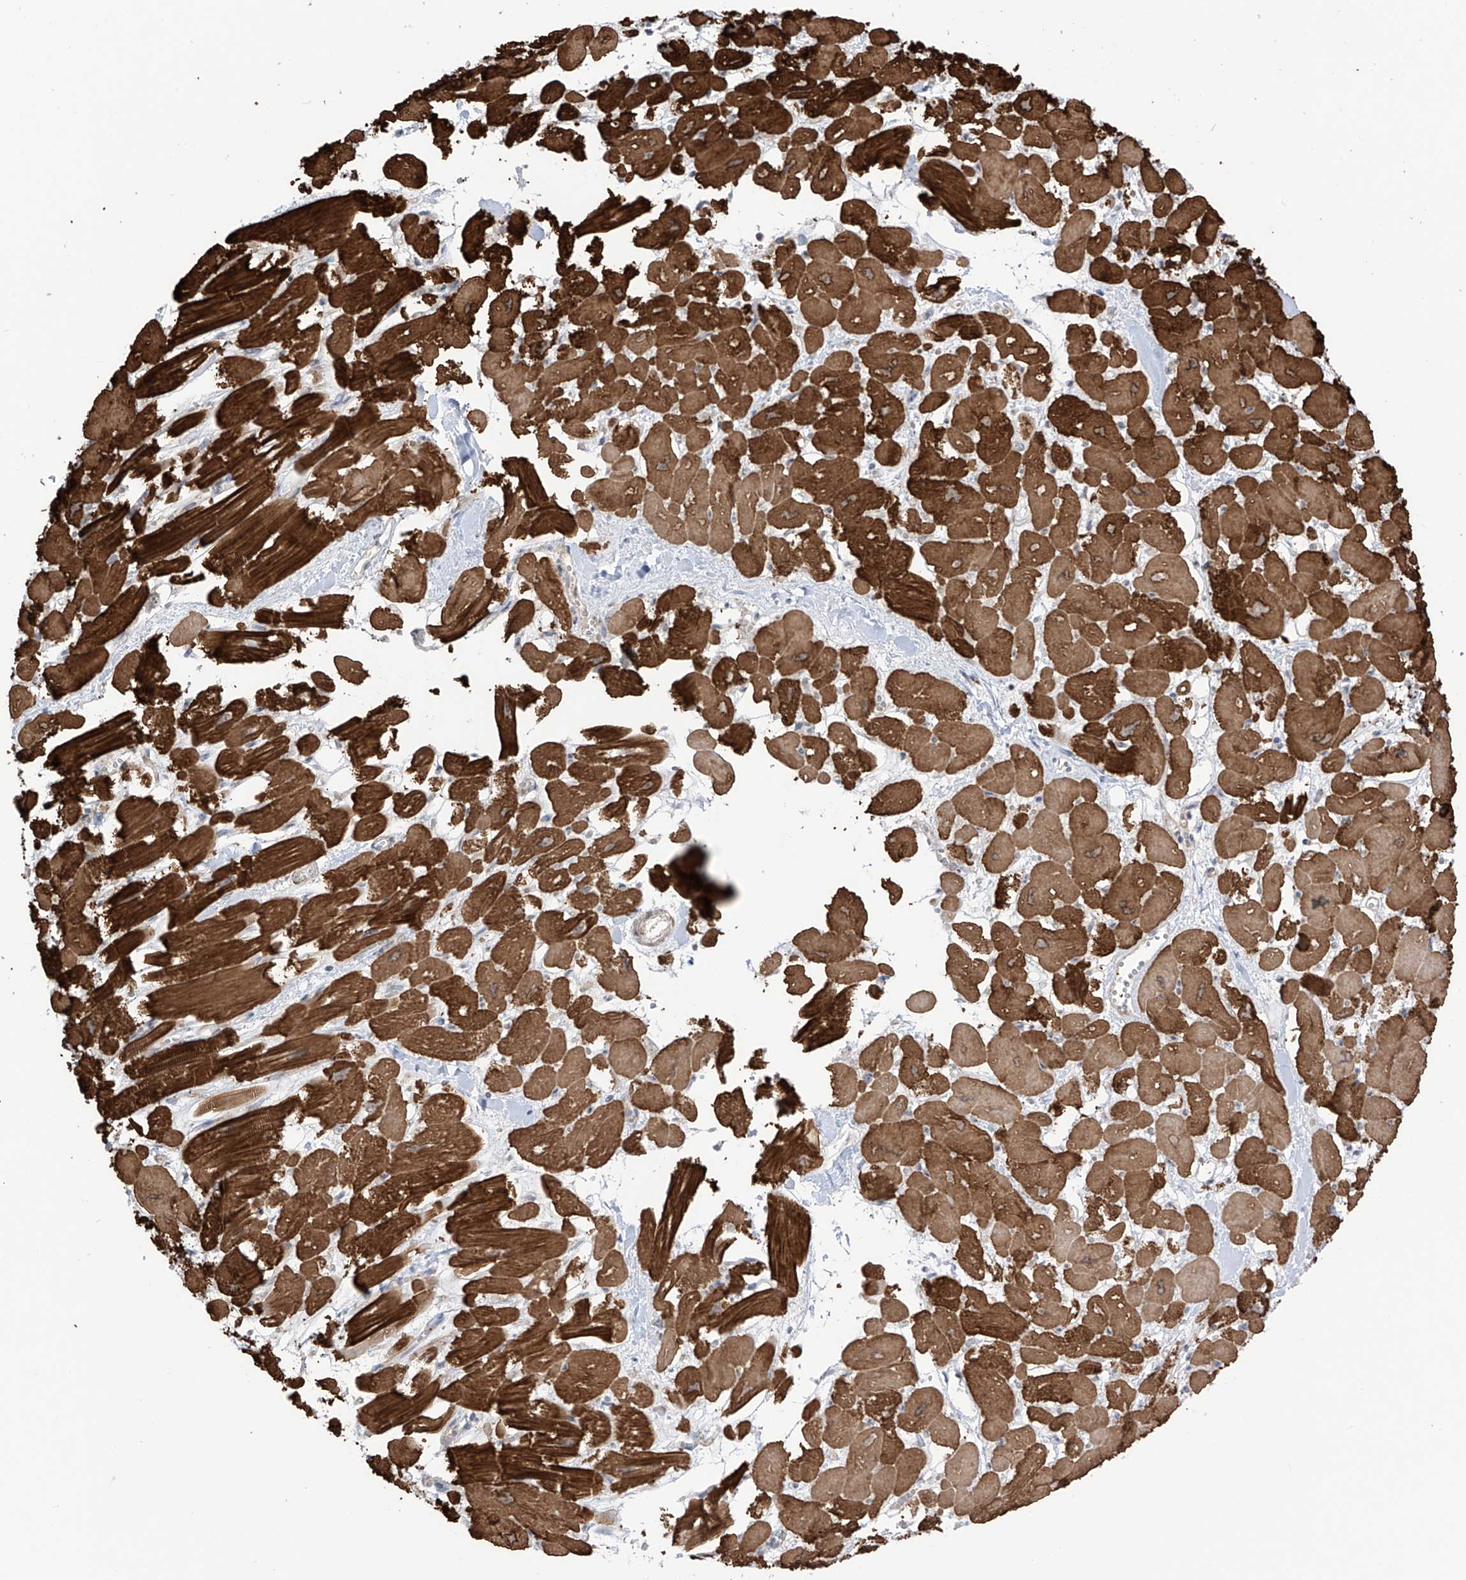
{"staining": {"intensity": "strong", "quantity": ">75%", "location": "cytoplasmic/membranous"}, "tissue": "heart muscle", "cell_type": "Cardiomyocytes", "image_type": "normal", "snomed": [{"axis": "morphology", "description": "Normal tissue, NOS"}, {"axis": "topography", "description": "Heart"}], "caption": "A high amount of strong cytoplasmic/membranous positivity is present in about >75% of cardiomyocytes in benign heart muscle. (DAB (3,3'-diaminobenzidine) = brown stain, brightfield microscopy at high magnification).", "gene": "TRMU", "patient": {"sex": "male", "age": 54}}